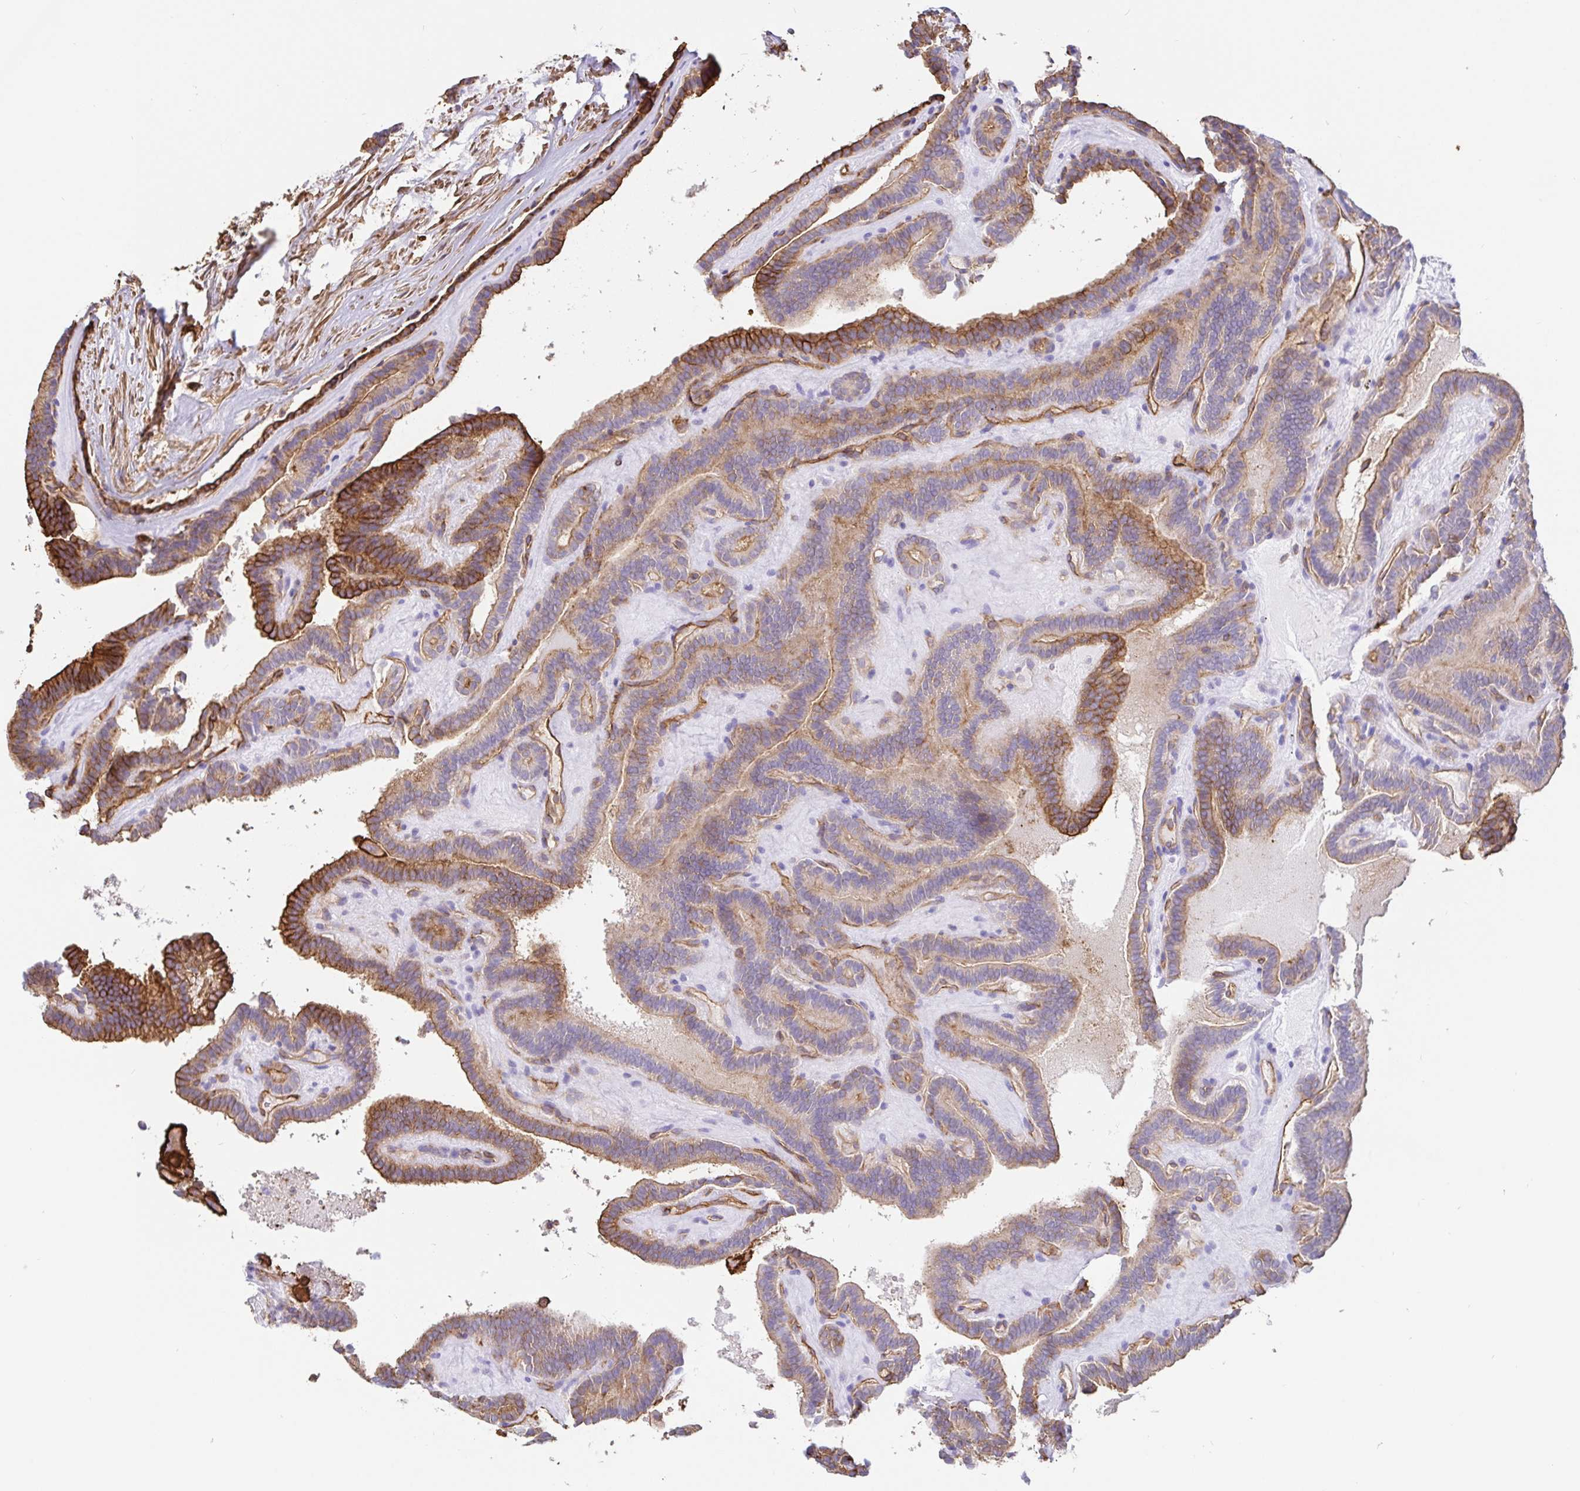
{"staining": {"intensity": "strong", "quantity": "25%-75%", "location": "cytoplasmic/membranous"}, "tissue": "thyroid cancer", "cell_type": "Tumor cells", "image_type": "cancer", "snomed": [{"axis": "morphology", "description": "Papillary adenocarcinoma, NOS"}, {"axis": "topography", "description": "Thyroid gland"}], "caption": "Immunohistochemistry (IHC) histopathology image of human thyroid papillary adenocarcinoma stained for a protein (brown), which exhibits high levels of strong cytoplasmic/membranous expression in about 25%-75% of tumor cells.", "gene": "ANXA2", "patient": {"sex": "female", "age": 21}}